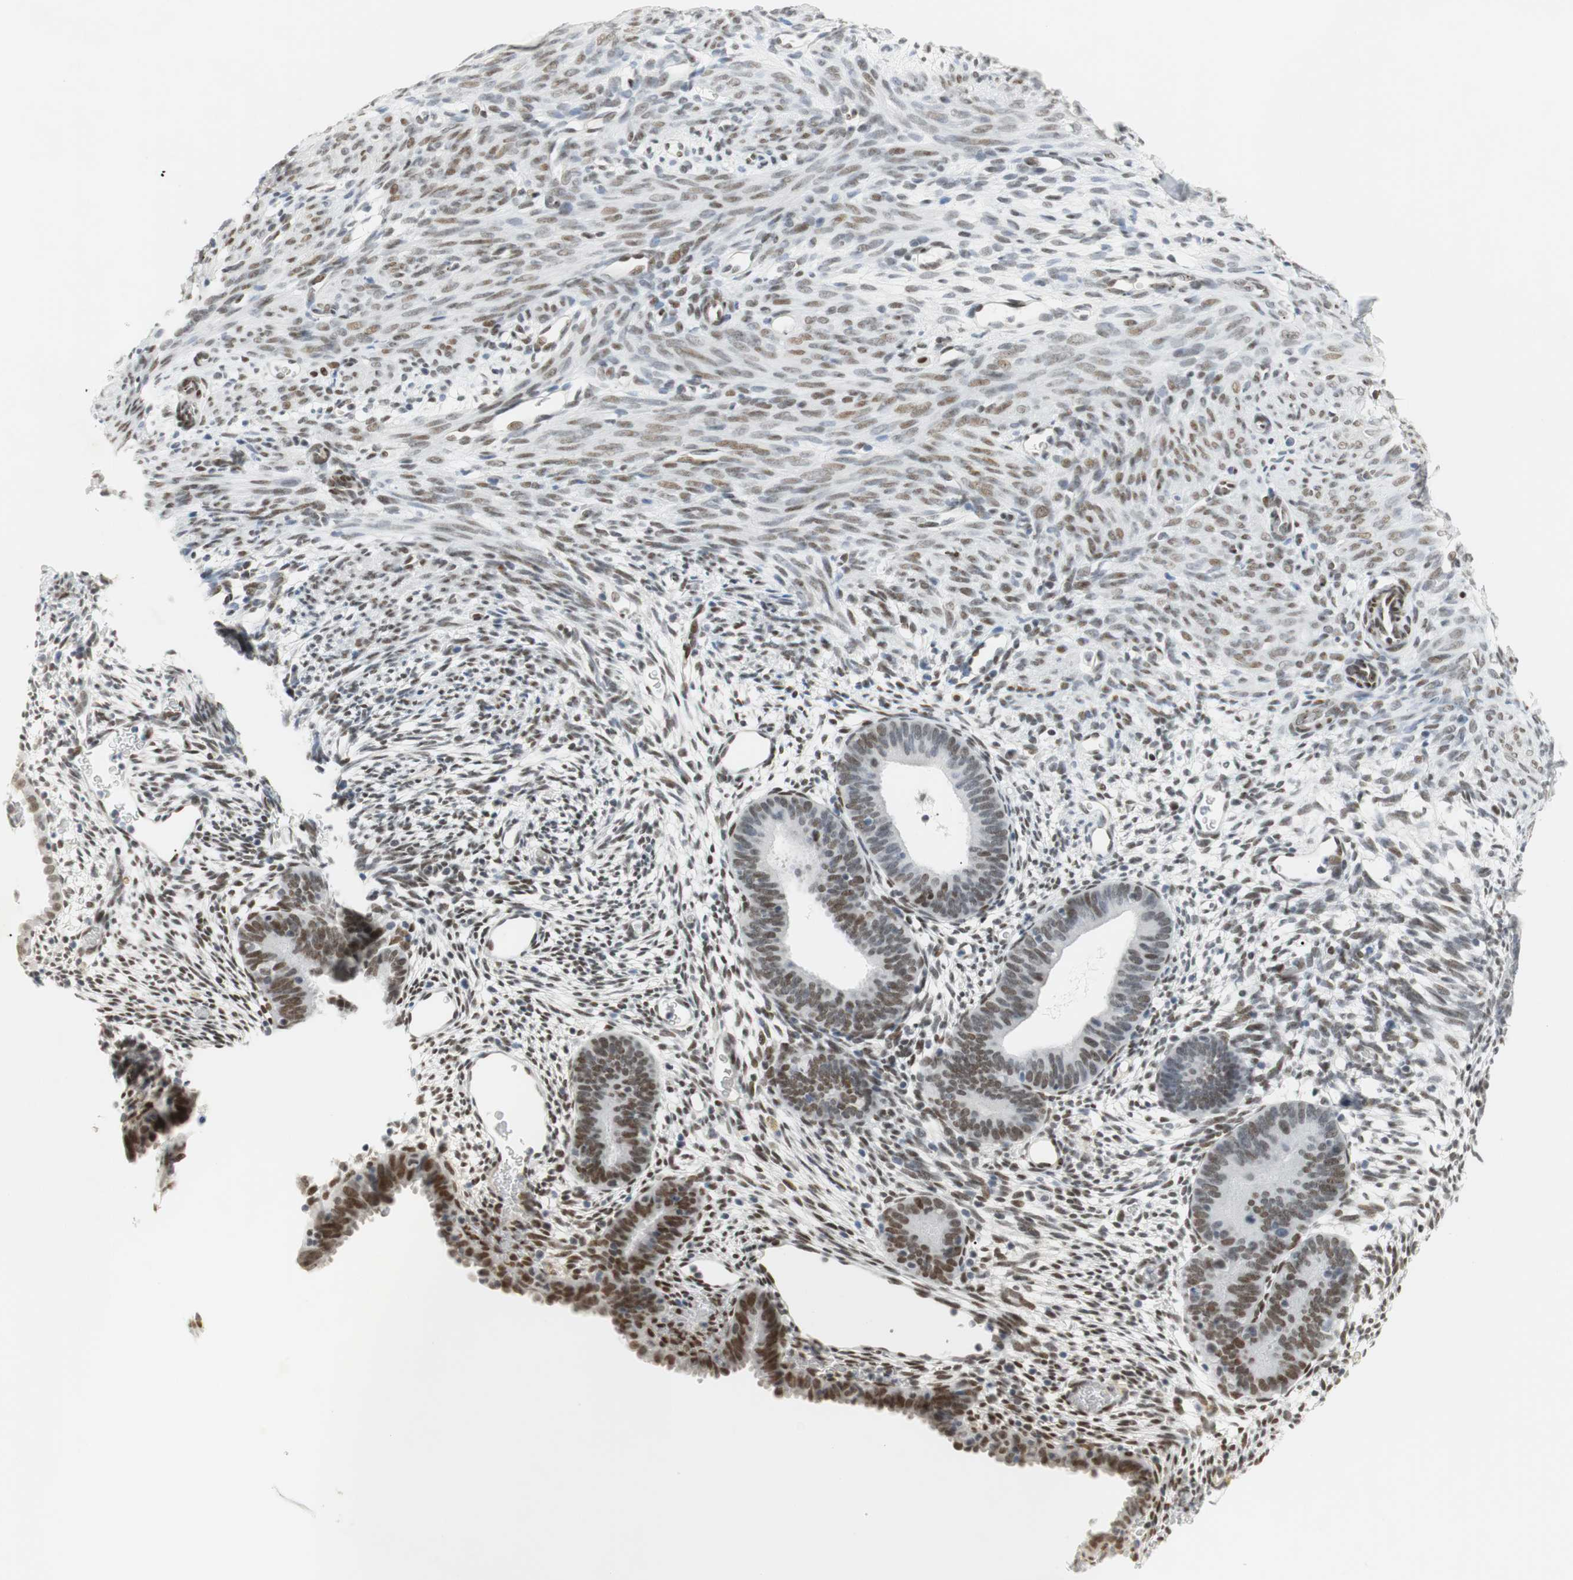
{"staining": {"intensity": "moderate", "quantity": "25%-75%", "location": "nuclear"}, "tissue": "endometrium", "cell_type": "Cells in endometrial stroma", "image_type": "normal", "snomed": [{"axis": "morphology", "description": "Normal tissue, NOS"}, {"axis": "morphology", "description": "Atrophy, NOS"}, {"axis": "topography", "description": "Uterus"}, {"axis": "topography", "description": "Endometrium"}], "caption": "Moderate nuclear protein staining is seen in about 25%-75% of cells in endometrial stroma in endometrium. Immunohistochemistry stains the protein in brown and the nuclei are stained blue.", "gene": "BMI1", "patient": {"sex": "female", "age": 68}}